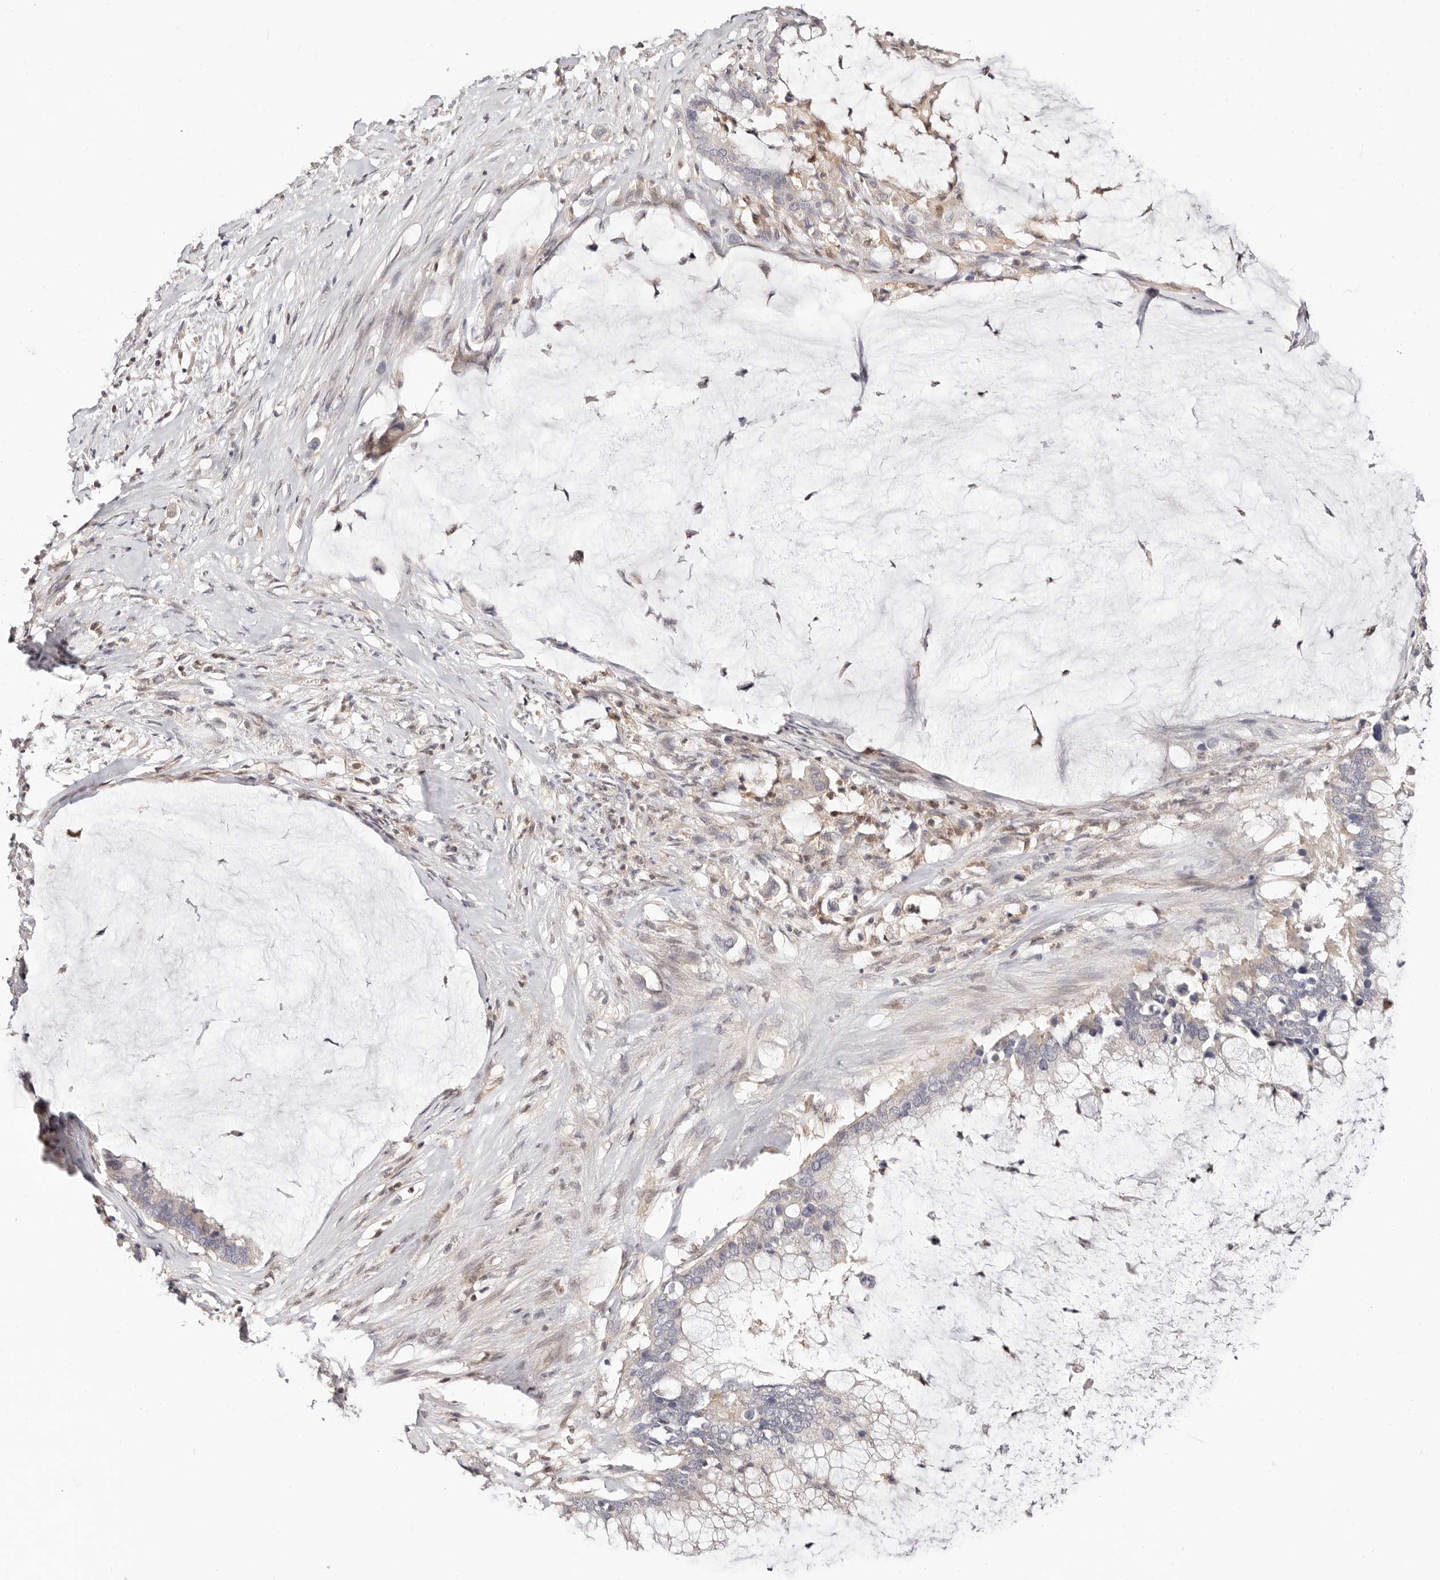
{"staining": {"intensity": "weak", "quantity": "<25%", "location": "cytoplasmic/membranous"}, "tissue": "pancreatic cancer", "cell_type": "Tumor cells", "image_type": "cancer", "snomed": [{"axis": "morphology", "description": "Adenocarcinoma, NOS"}, {"axis": "topography", "description": "Pancreas"}], "caption": "Micrograph shows no protein positivity in tumor cells of pancreatic adenocarcinoma tissue. The staining is performed using DAB (3,3'-diaminobenzidine) brown chromogen with nuclei counter-stained in using hematoxylin.", "gene": "STAT5A", "patient": {"sex": "male", "age": 41}}